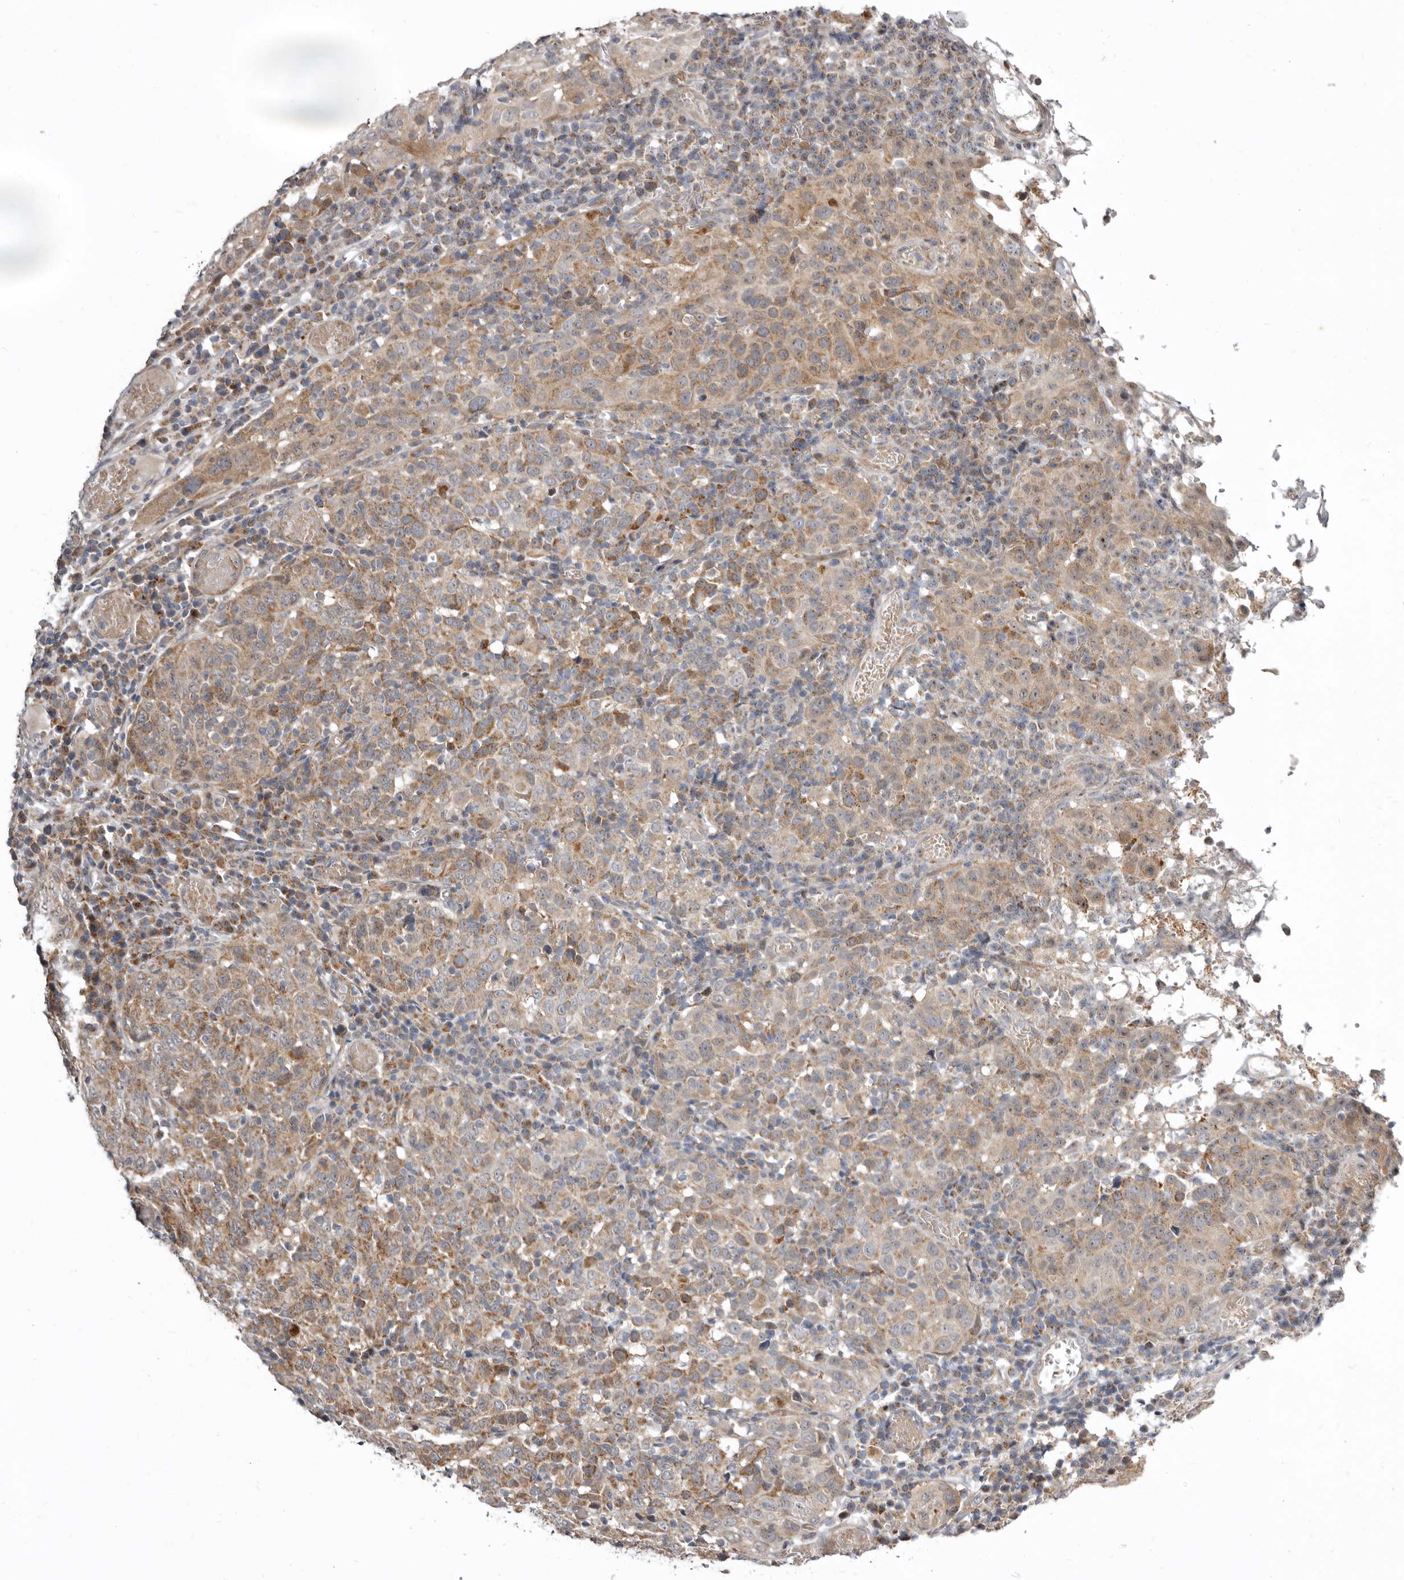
{"staining": {"intensity": "weak", "quantity": ">75%", "location": "cytoplasmic/membranous"}, "tissue": "cervical cancer", "cell_type": "Tumor cells", "image_type": "cancer", "snomed": [{"axis": "morphology", "description": "Squamous cell carcinoma, NOS"}, {"axis": "topography", "description": "Cervix"}], "caption": "Tumor cells show low levels of weak cytoplasmic/membranous expression in about >75% of cells in squamous cell carcinoma (cervical).", "gene": "SMC4", "patient": {"sex": "female", "age": 46}}